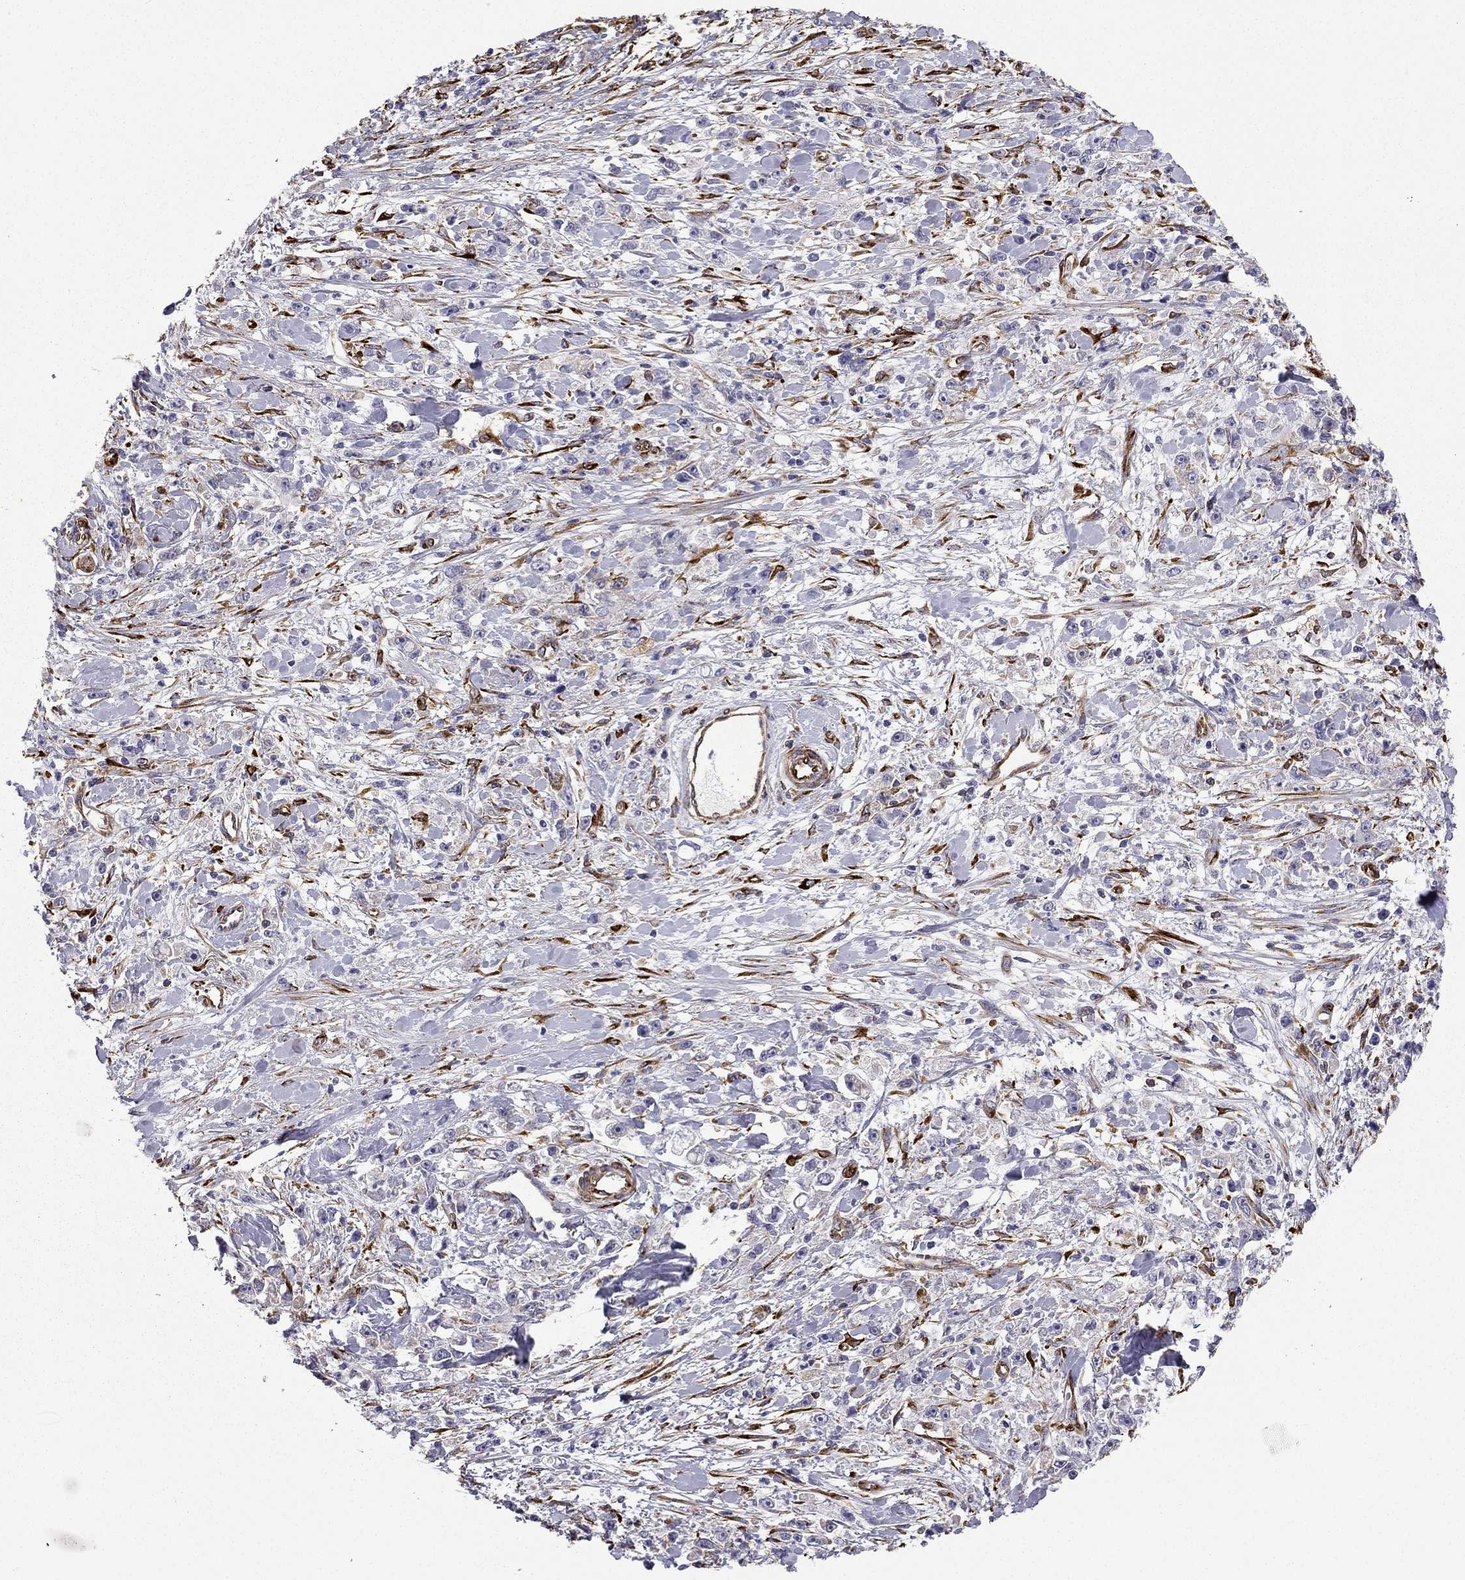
{"staining": {"intensity": "negative", "quantity": "none", "location": "none"}, "tissue": "stomach cancer", "cell_type": "Tumor cells", "image_type": "cancer", "snomed": [{"axis": "morphology", "description": "Adenocarcinoma, NOS"}, {"axis": "topography", "description": "Stomach"}], "caption": "Immunohistochemical staining of human stomach cancer (adenocarcinoma) demonstrates no significant expression in tumor cells.", "gene": "MAP4", "patient": {"sex": "female", "age": 59}}